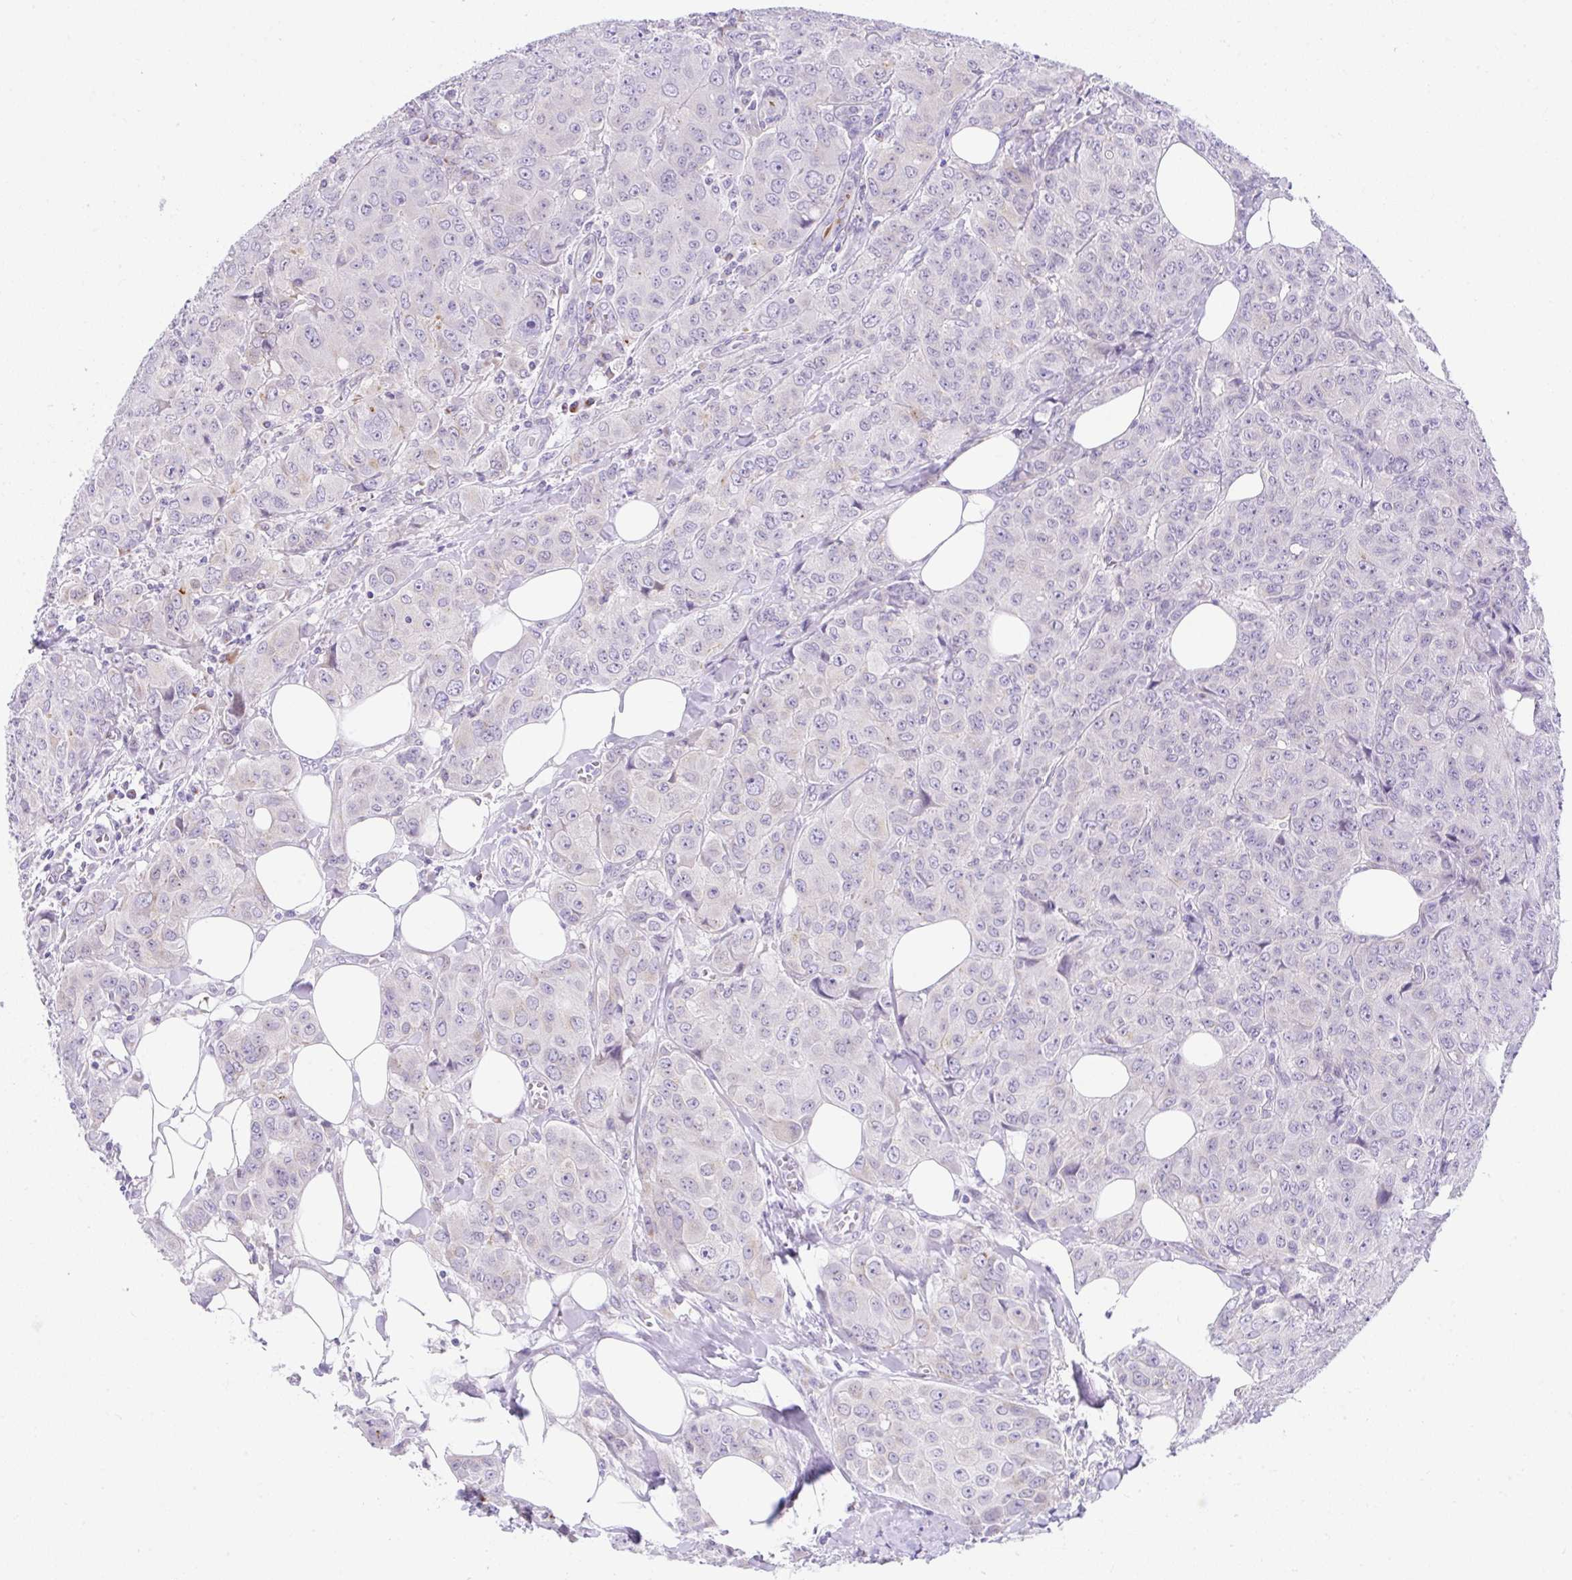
{"staining": {"intensity": "negative", "quantity": "none", "location": "none"}, "tissue": "breast cancer", "cell_type": "Tumor cells", "image_type": "cancer", "snomed": [{"axis": "morphology", "description": "Duct carcinoma"}, {"axis": "topography", "description": "Breast"}], "caption": "A micrograph of human breast cancer is negative for staining in tumor cells.", "gene": "GOLGA8A", "patient": {"sex": "female", "age": 43}}